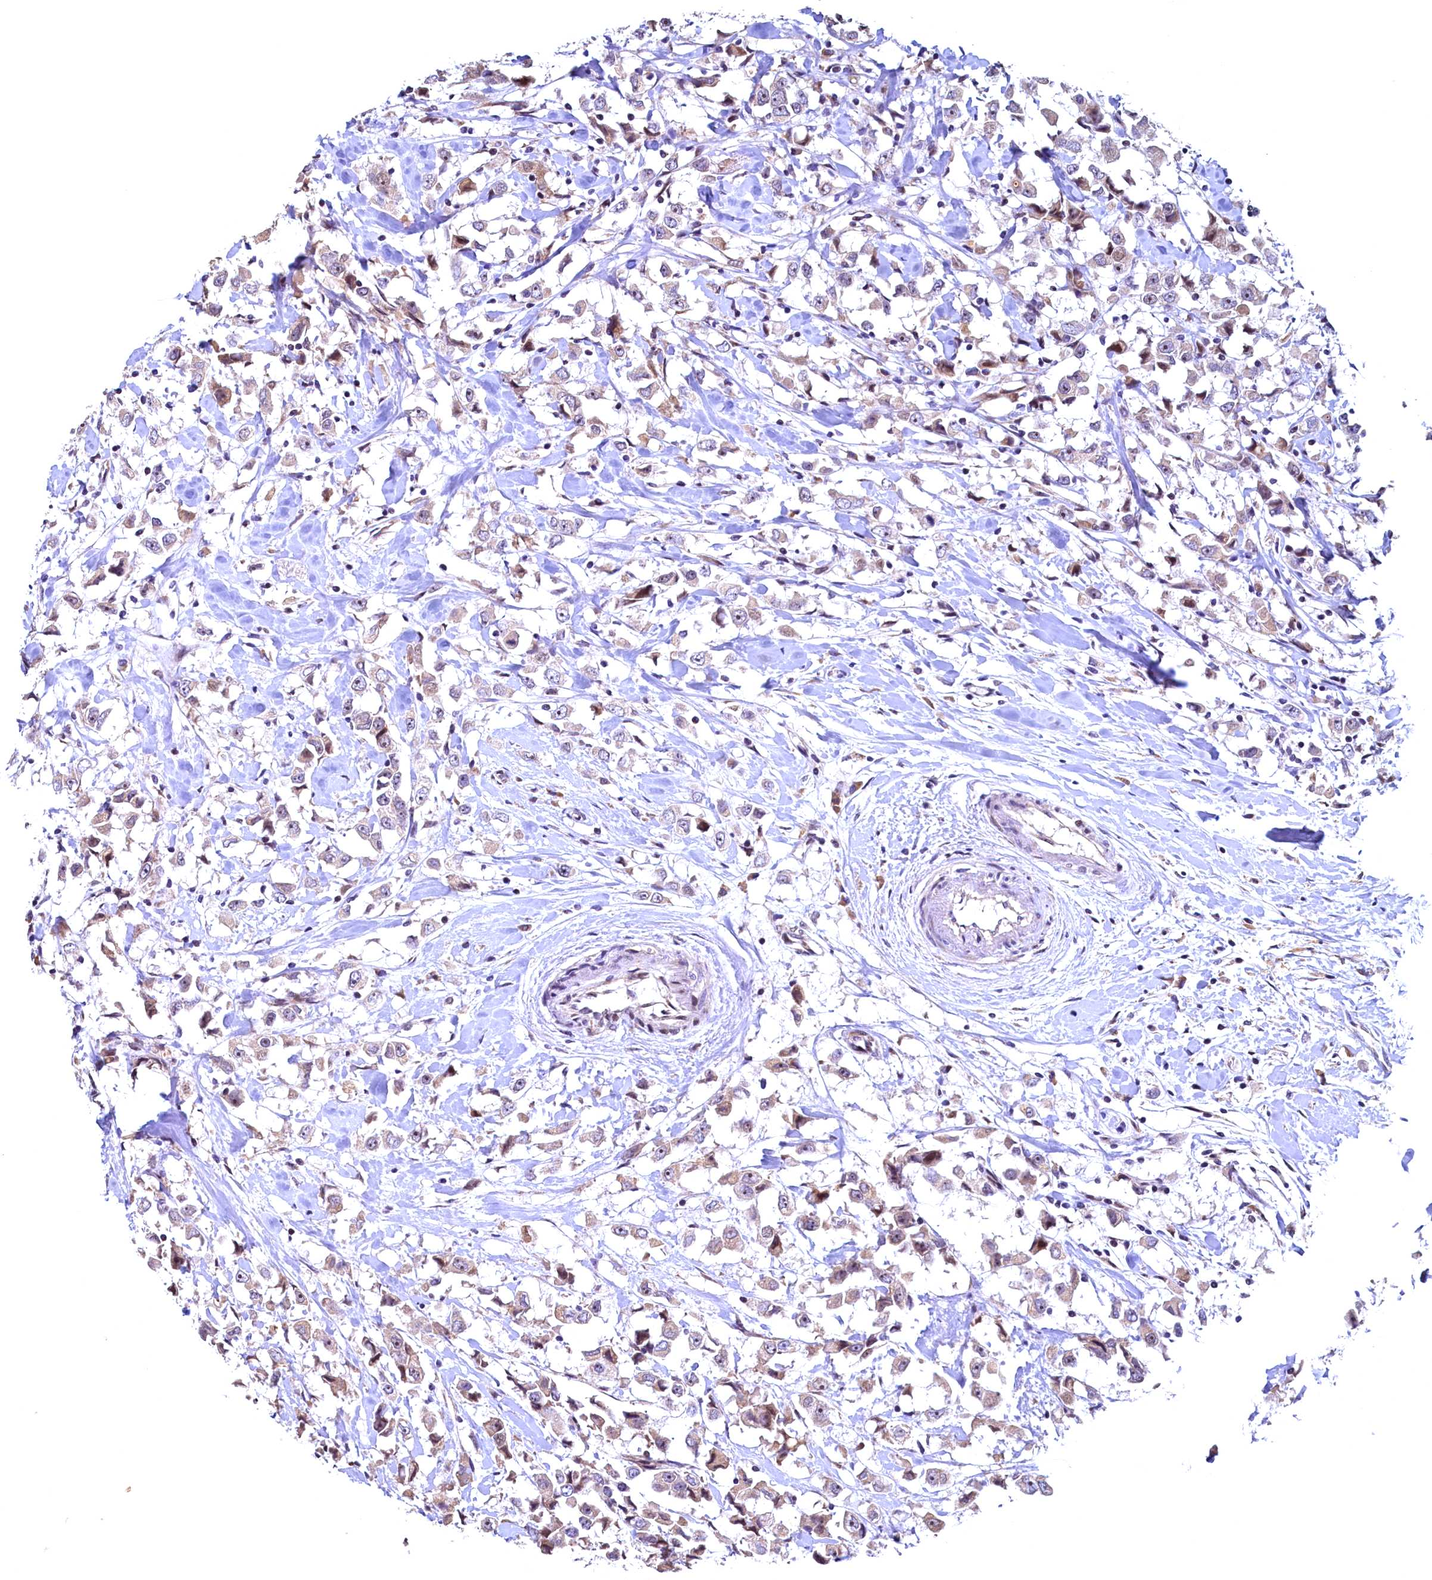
{"staining": {"intensity": "weak", "quantity": "25%-75%", "location": "cytoplasmic/membranous"}, "tissue": "breast cancer", "cell_type": "Tumor cells", "image_type": "cancer", "snomed": [{"axis": "morphology", "description": "Duct carcinoma"}, {"axis": "topography", "description": "Breast"}], "caption": "This photomicrograph exhibits immunohistochemistry staining of human breast cancer (invasive ductal carcinoma), with low weak cytoplasmic/membranous positivity in approximately 25%-75% of tumor cells.", "gene": "LATS2", "patient": {"sex": "female", "age": 61}}